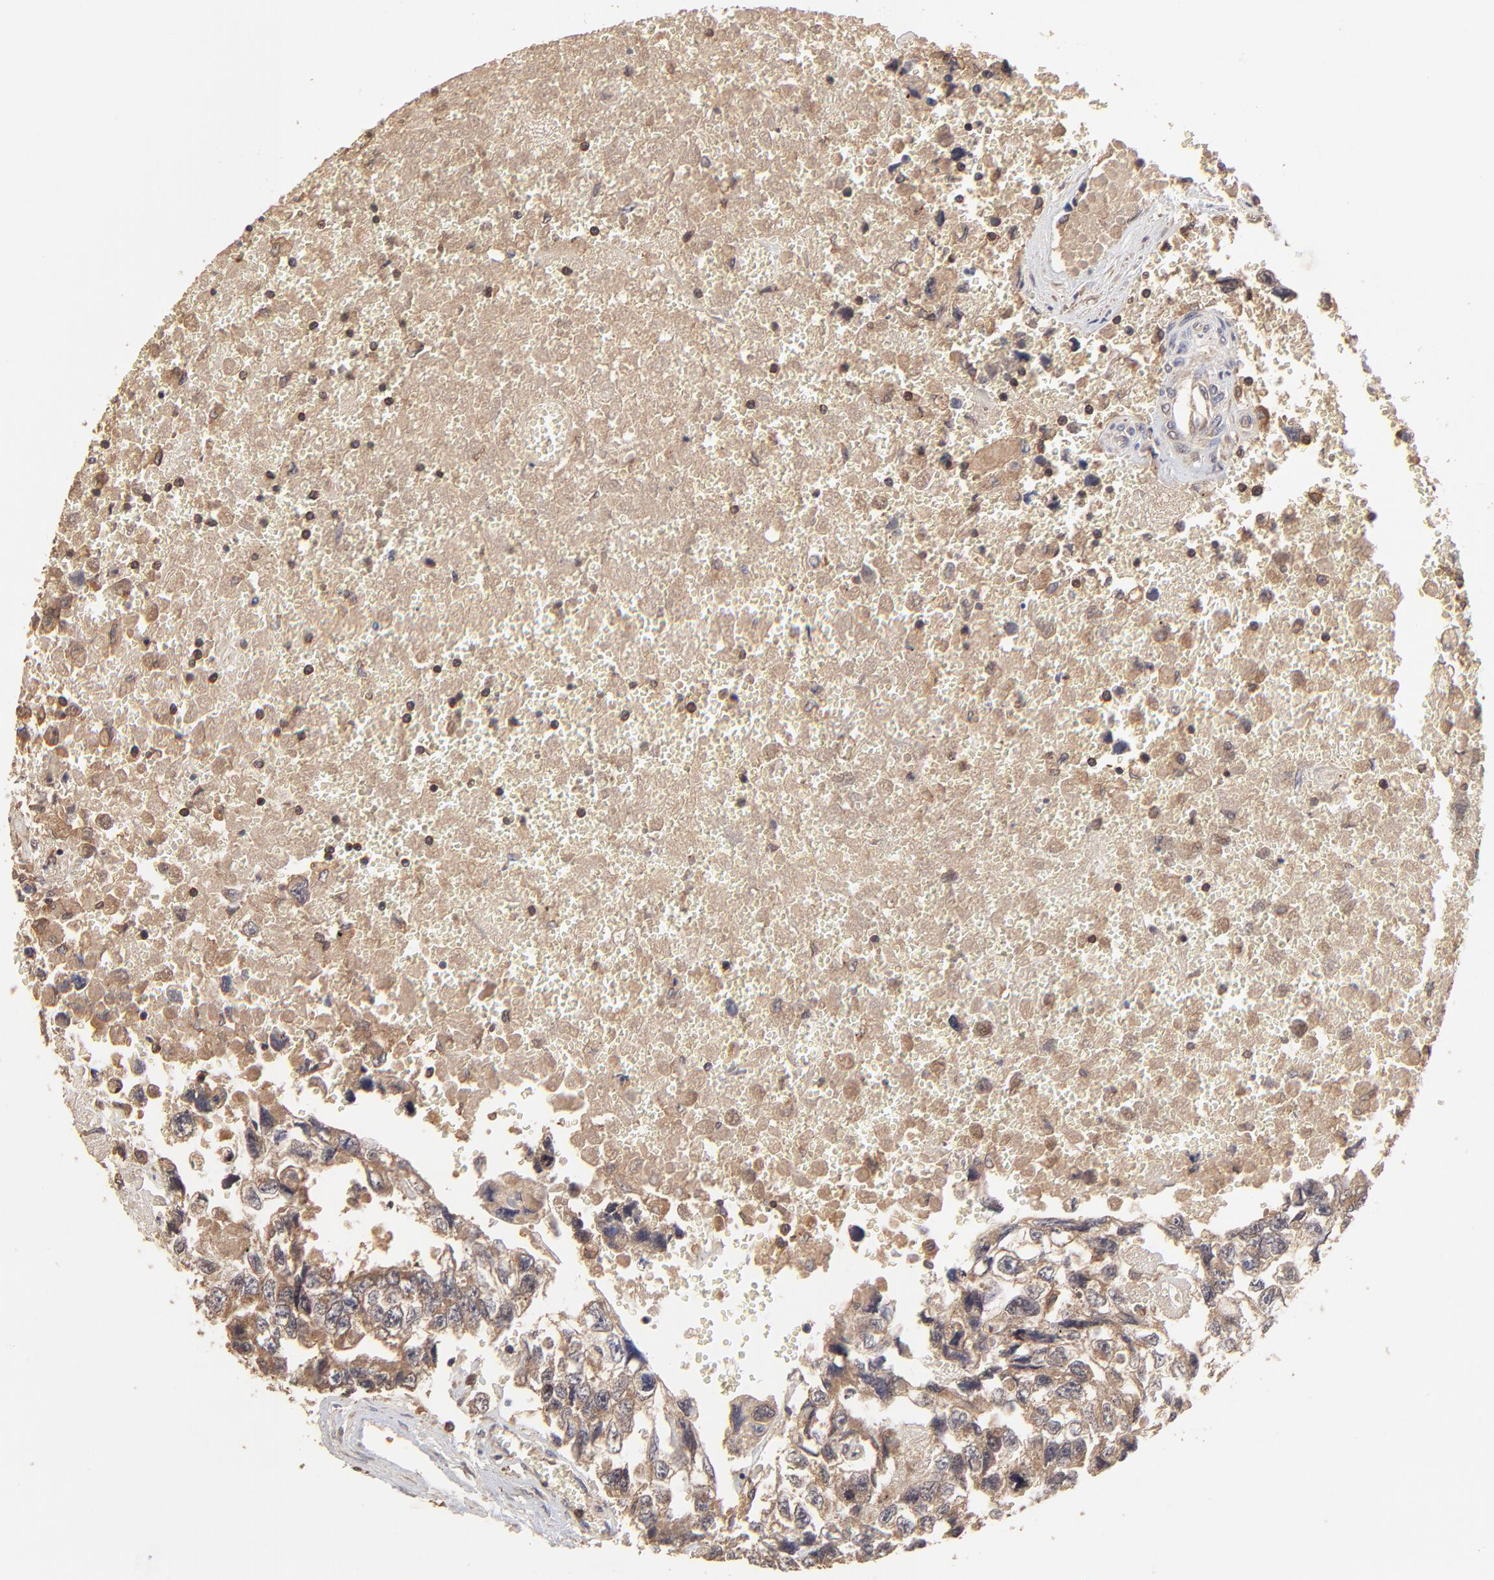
{"staining": {"intensity": "strong", "quantity": ">75%", "location": "cytoplasmic/membranous"}, "tissue": "testis cancer", "cell_type": "Tumor cells", "image_type": "cancer", "snomed": [{"axis": "morphology", "description": "Carcinoma, Embryonal, NOS"}, {"axis": "topography", "description": "Testis"}], "caption": "IHC of human testis cancer (embryonal carcinoma) reveals high levels of strong cytoplasmic/membranous expression in about >75% of tumor cells. (Brightfield microscopy of DAB IHC at high magnification).", "gene": "STON2", "patient": {"sex": "male", "age": 31}}